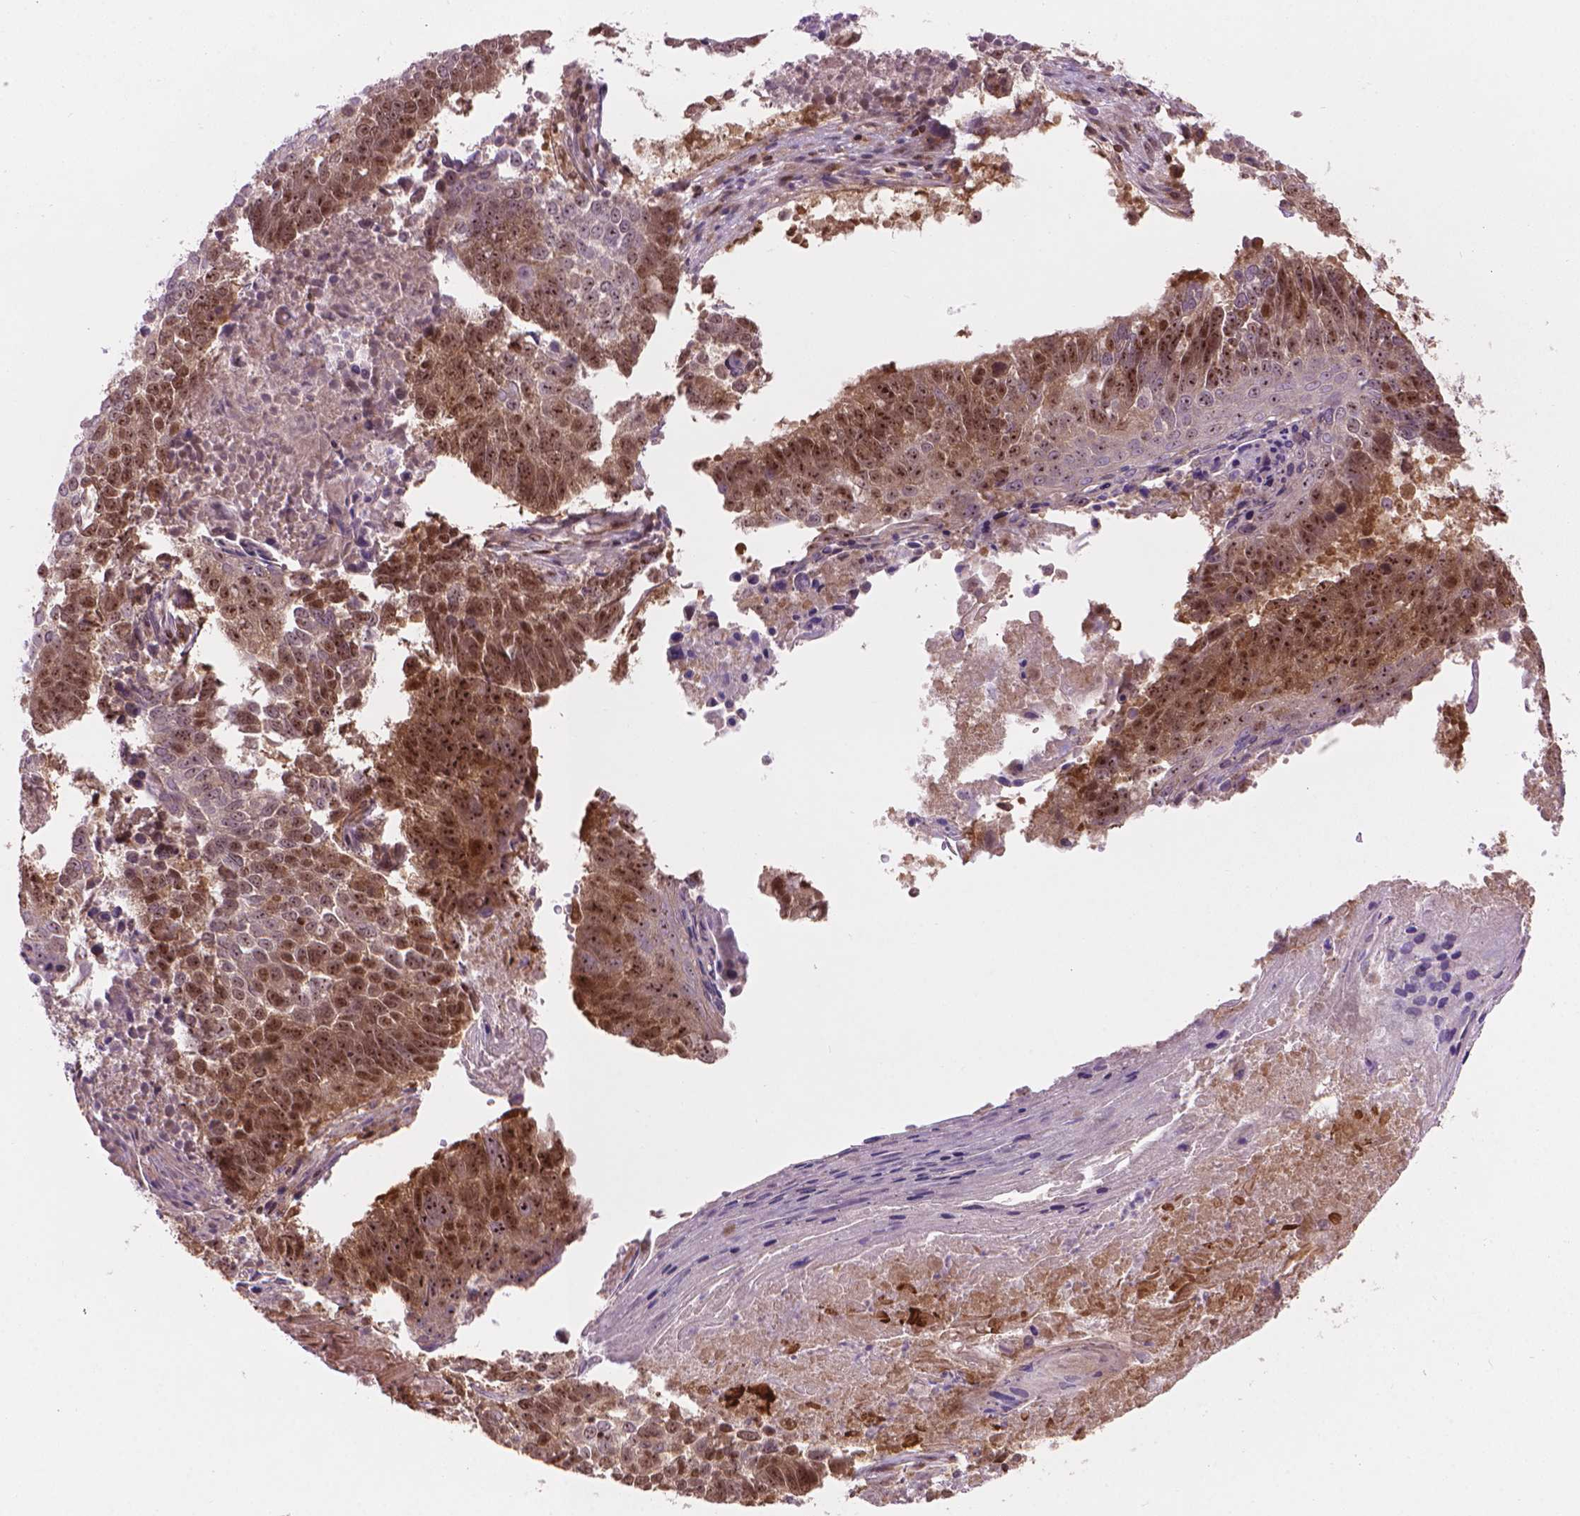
{"staining": {"intensity": "moderate", "quantity": ">75%", "location": "cytoplasmic/membranous,nuclear"}, "tissue": "lung cancer", "cell_type": "Tumor cells", "image_type": "cancer", "snomed": [{"axis": "morphology", "description": "Squamous cell carcinoma, NOS"}, {"axis": "topography", "description": "Lung"}], "caption": "Brown immunohistochemical staining in human lung squamous cell carcinoma displays moderate cytoplasmic/membranous and nuclear expression in approximately >75% of tumor cells.", "gene": "SMC2", "patient": {"sex": "male", "age": 73}}